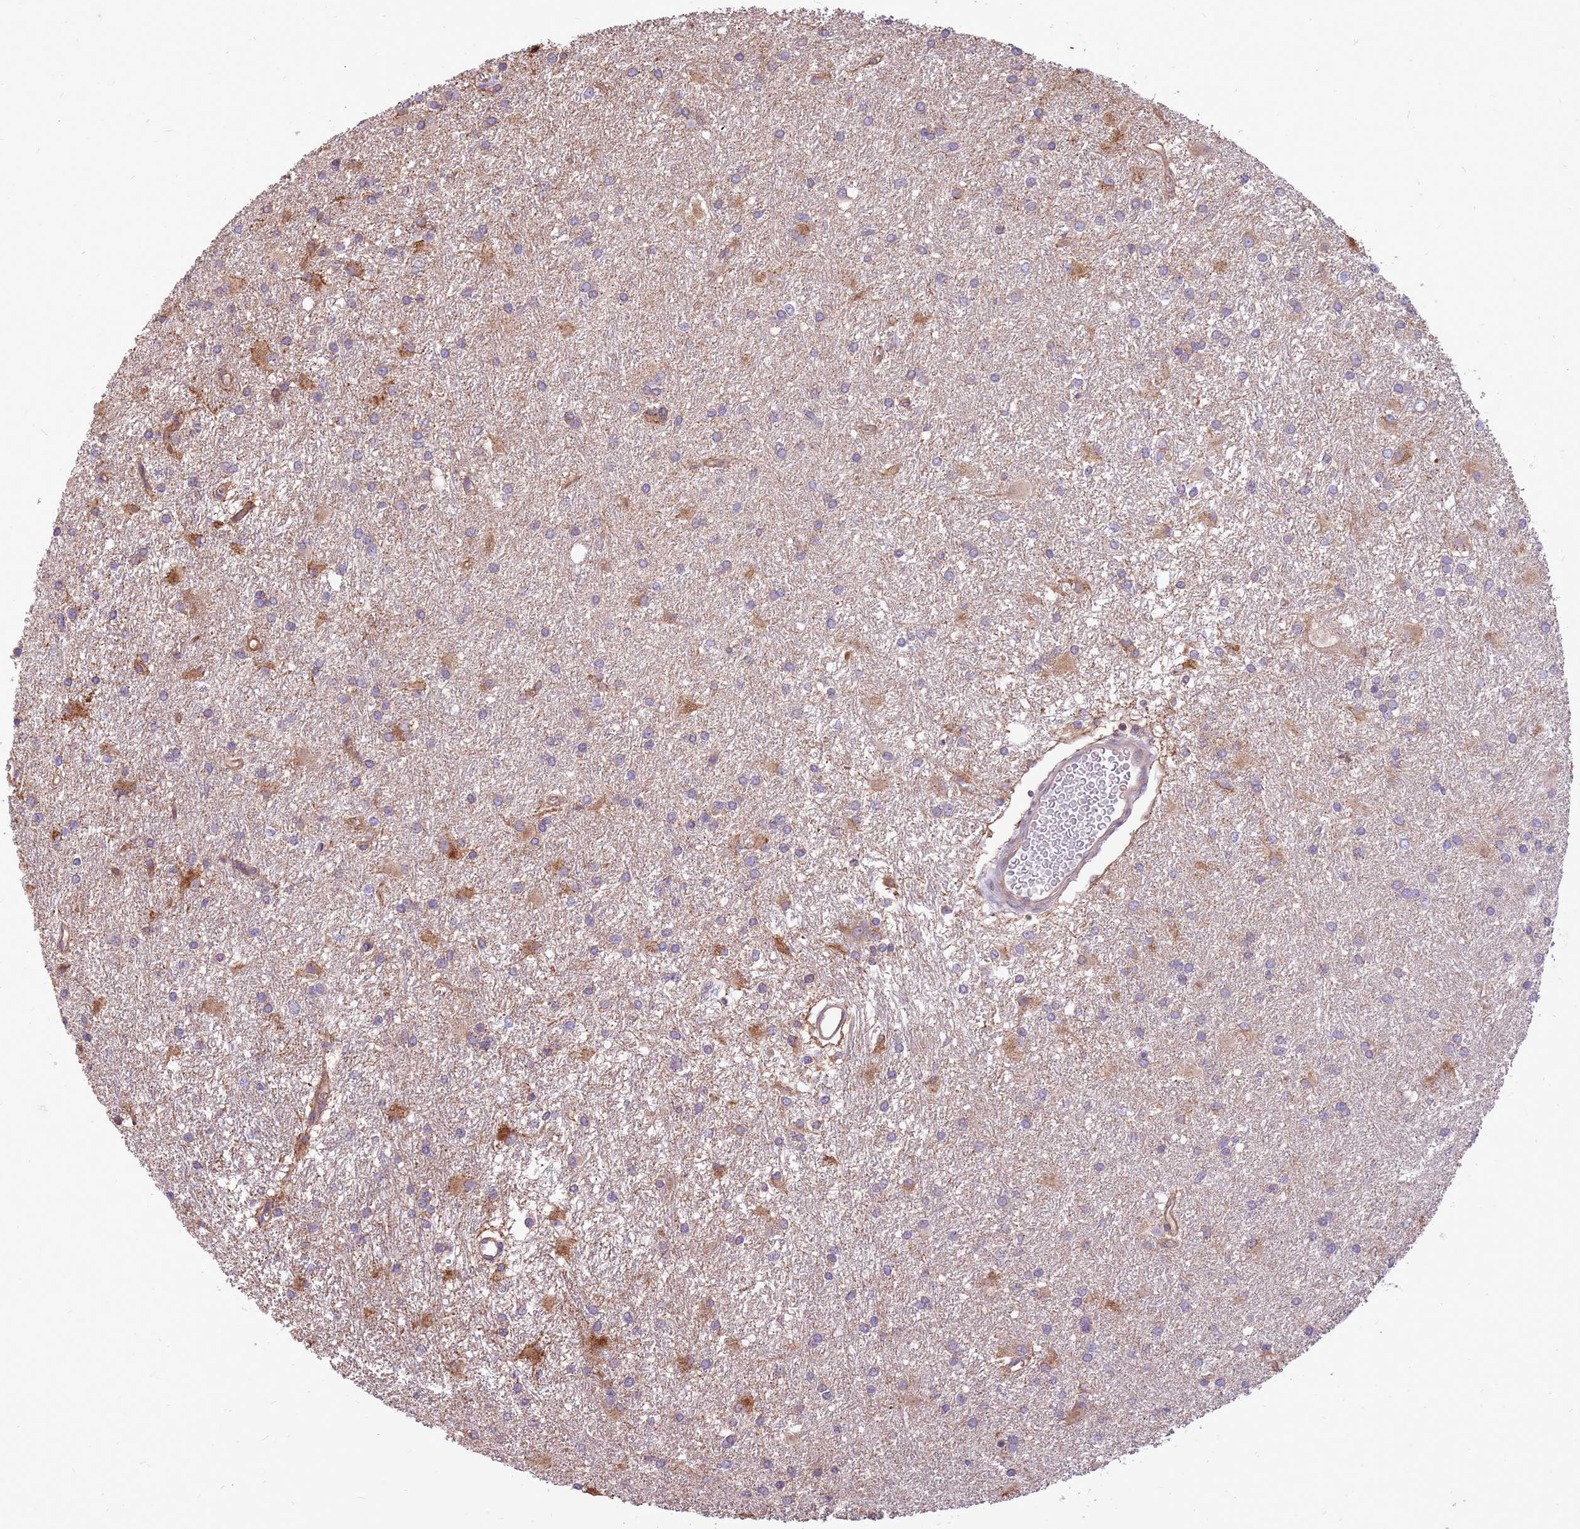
{"staining": {"intensity": "moderate", "quantity": "<25%", "location": "cytoplasmic/membranous"}, "tissue": "glioma", "cell_type": "Tumor cells", "image_type": "cancer", "snomed": [{"axis": "morphology", "description": "Glioma, malignant, High grade"}, {"axis": "topography", "description": "Brain"}], "caption": "The histopathology image demonstrates staining of high-grade glioma (malignant), revealing moderate cytoplasmic/membranous protein positivity (brown color) within tumor cells.", "gene": "WASHC4", "patient": {"sex": "female", "age": 50}}